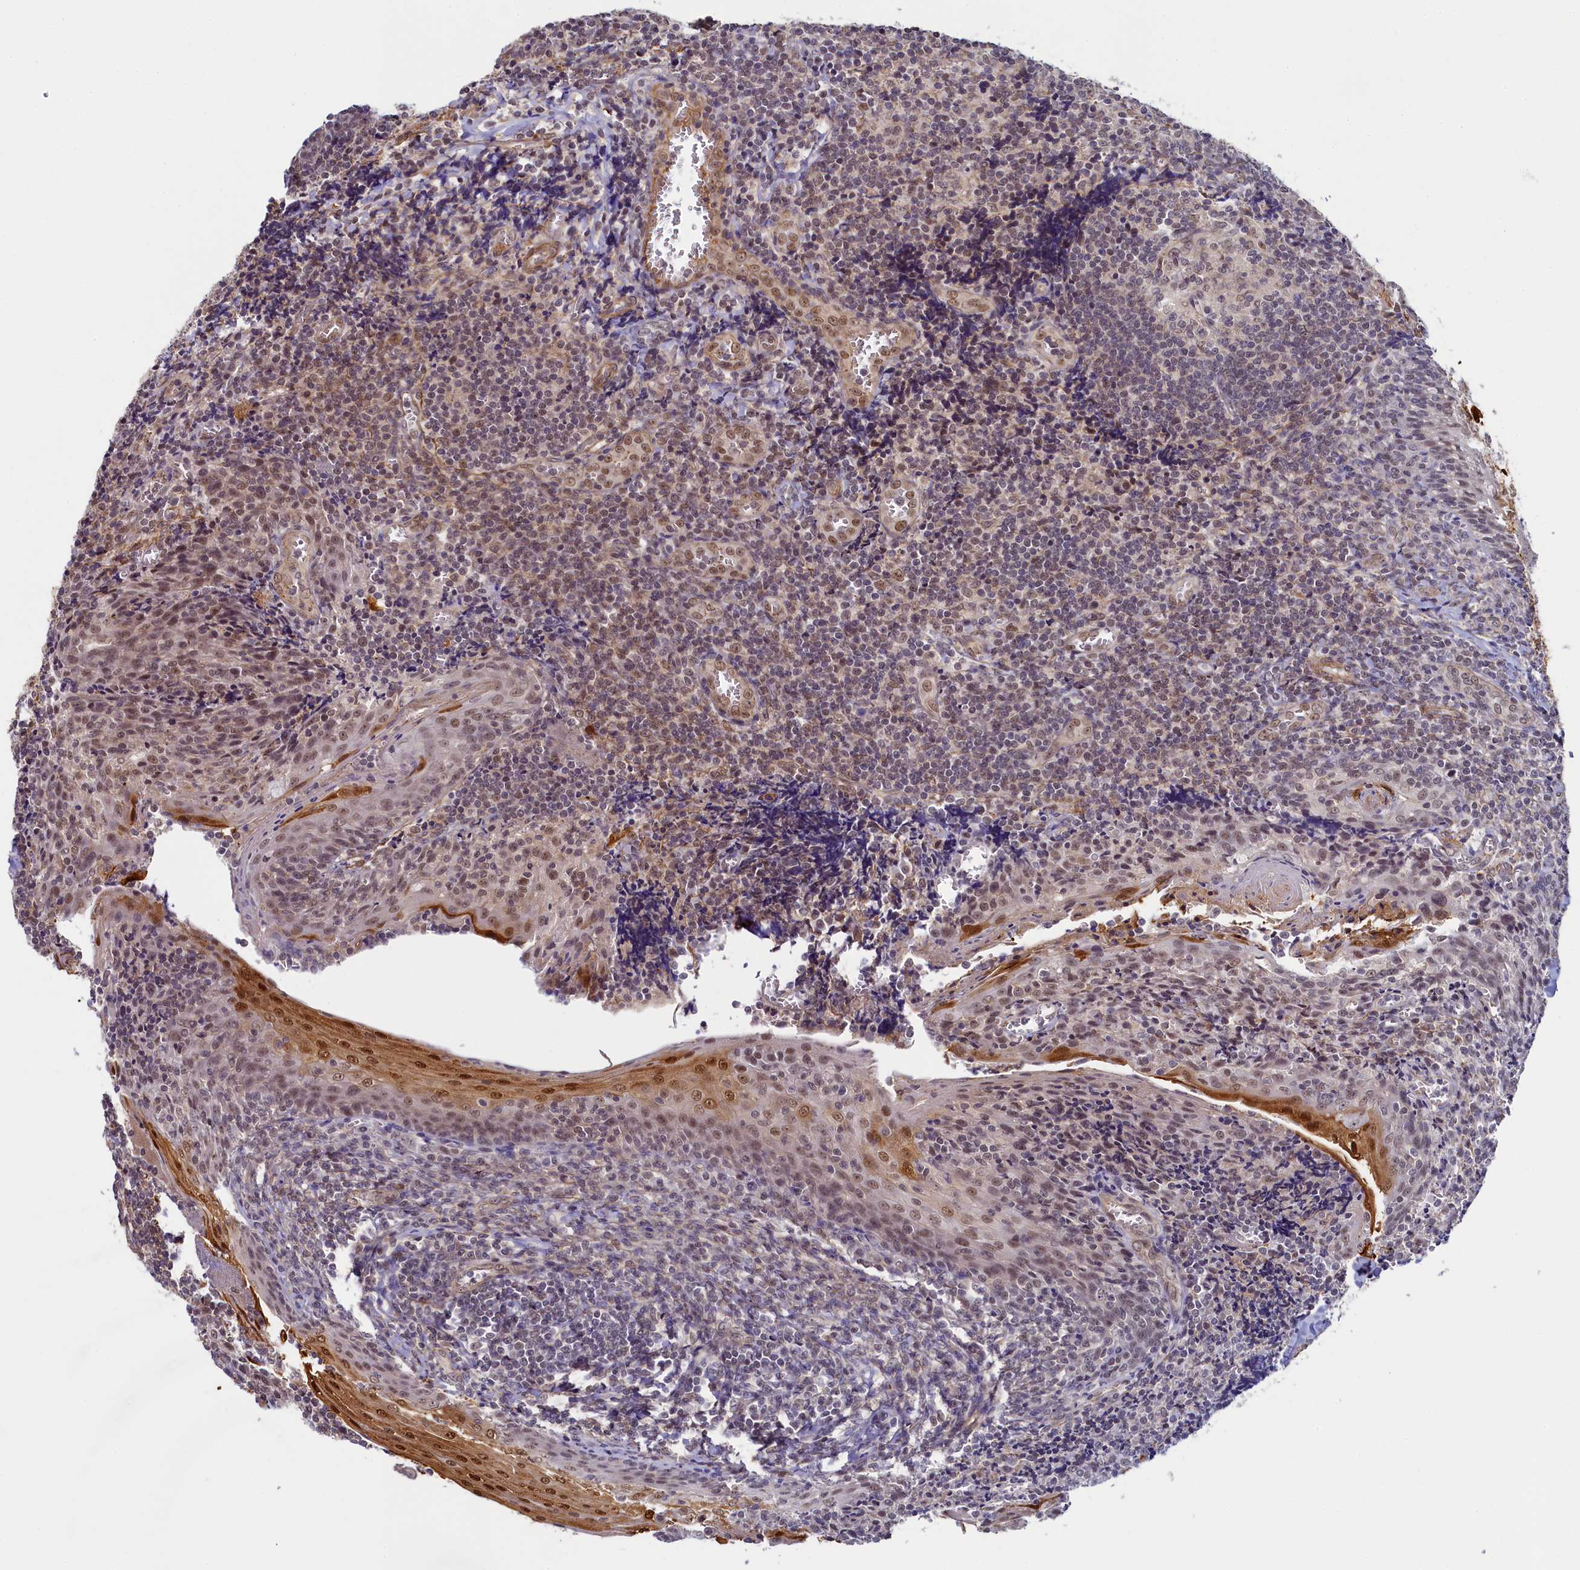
{"staining": {"intensity": "weak", "quantity": "25%-75%", "location": "nuclear"}, "tissue": "tonsil", "cell_type": "Germinal center cells", "image_type": "normal", "snomed": [{"axis": "morphology", "description": "Normal tissue, NOS"}, {"axis": "topography", "description": "Tonsil"}], "caption": "A high-resolution photomicrograph shows IHC staining of normal tonsil, which demonstrates weak nuclear expression in about 25%-75% of germinal center cells.", "gene": "INTS14", "patient": {"sex": "male", "age": 27}}